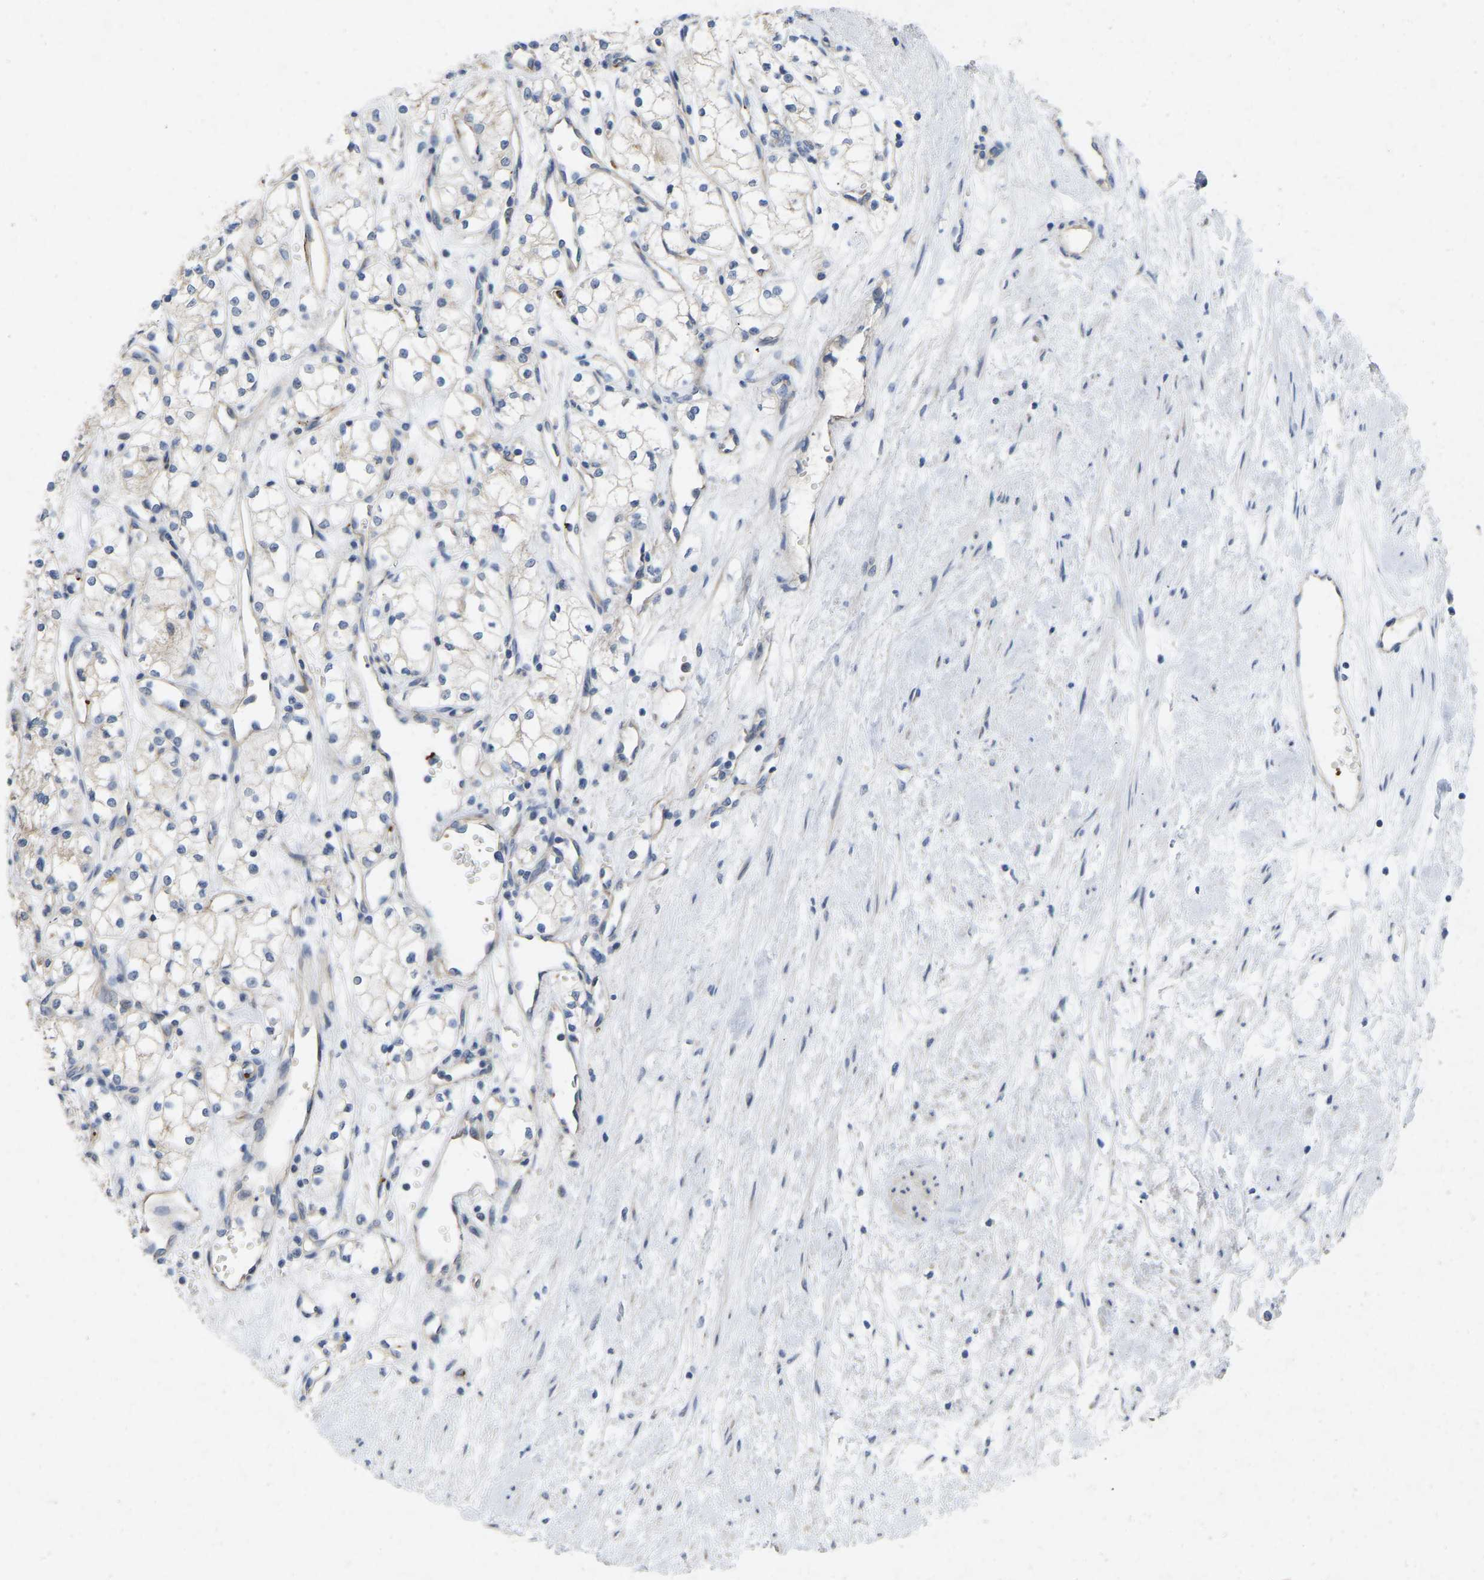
{"staining": {"intensity": "negative", "quantity": "none", "location": "none"}, "tissue": "renal cancer", "cell_type": "Tumor cells", "image_type": "cancer", "snomed": [{"axis": "morphology", "description": "Adenocarcinoma, NOS"}, {"axis": "topography", "description": "Kidney"}], "caption": "An immunohistochemistry image of renal cancer is shown. There is no staining in tumor cells of renal cancer.", "gene": "RHEB", "patient": {"sex": "male", "age": 59}}